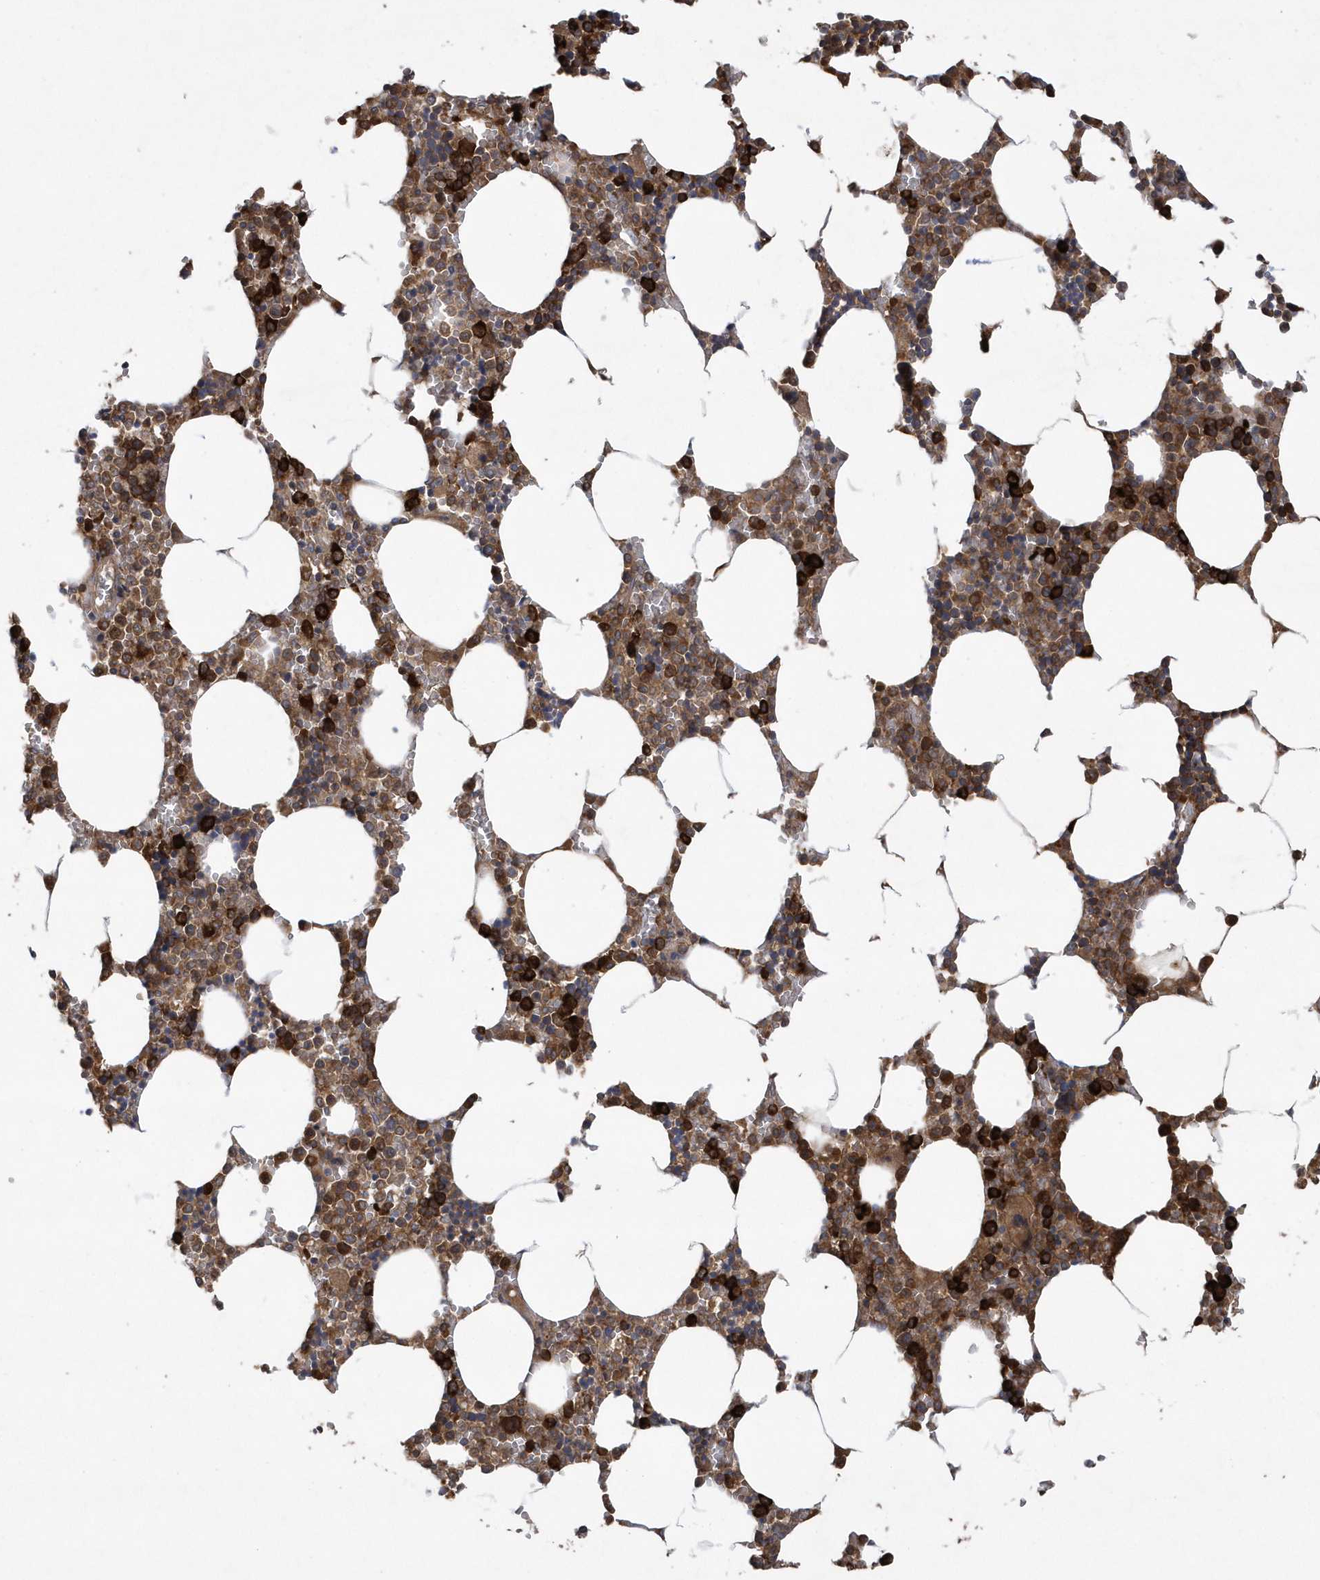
{"staining": {"intensity": "strong", "quantity": "25%-75%", "location": "cytoplasmic/membranous"}, "tissue": "bone marrow", "cell_type": "Hematopoietic cells", "image_type": "normal", "snomed": [{"axis": "morphology", "description": "Normal tissue, NOS"}, {"axis": "topography", "description": "Bone marrow"}], "caption": "This micrograph displays IHC staining of benign human bone marrow, with high strong cytoplasmic/membranous staining in approximately 25%-75% of hematopoietic cells.", "gene": "PAICS", "patient": {"sex": "male", "age": 70}}